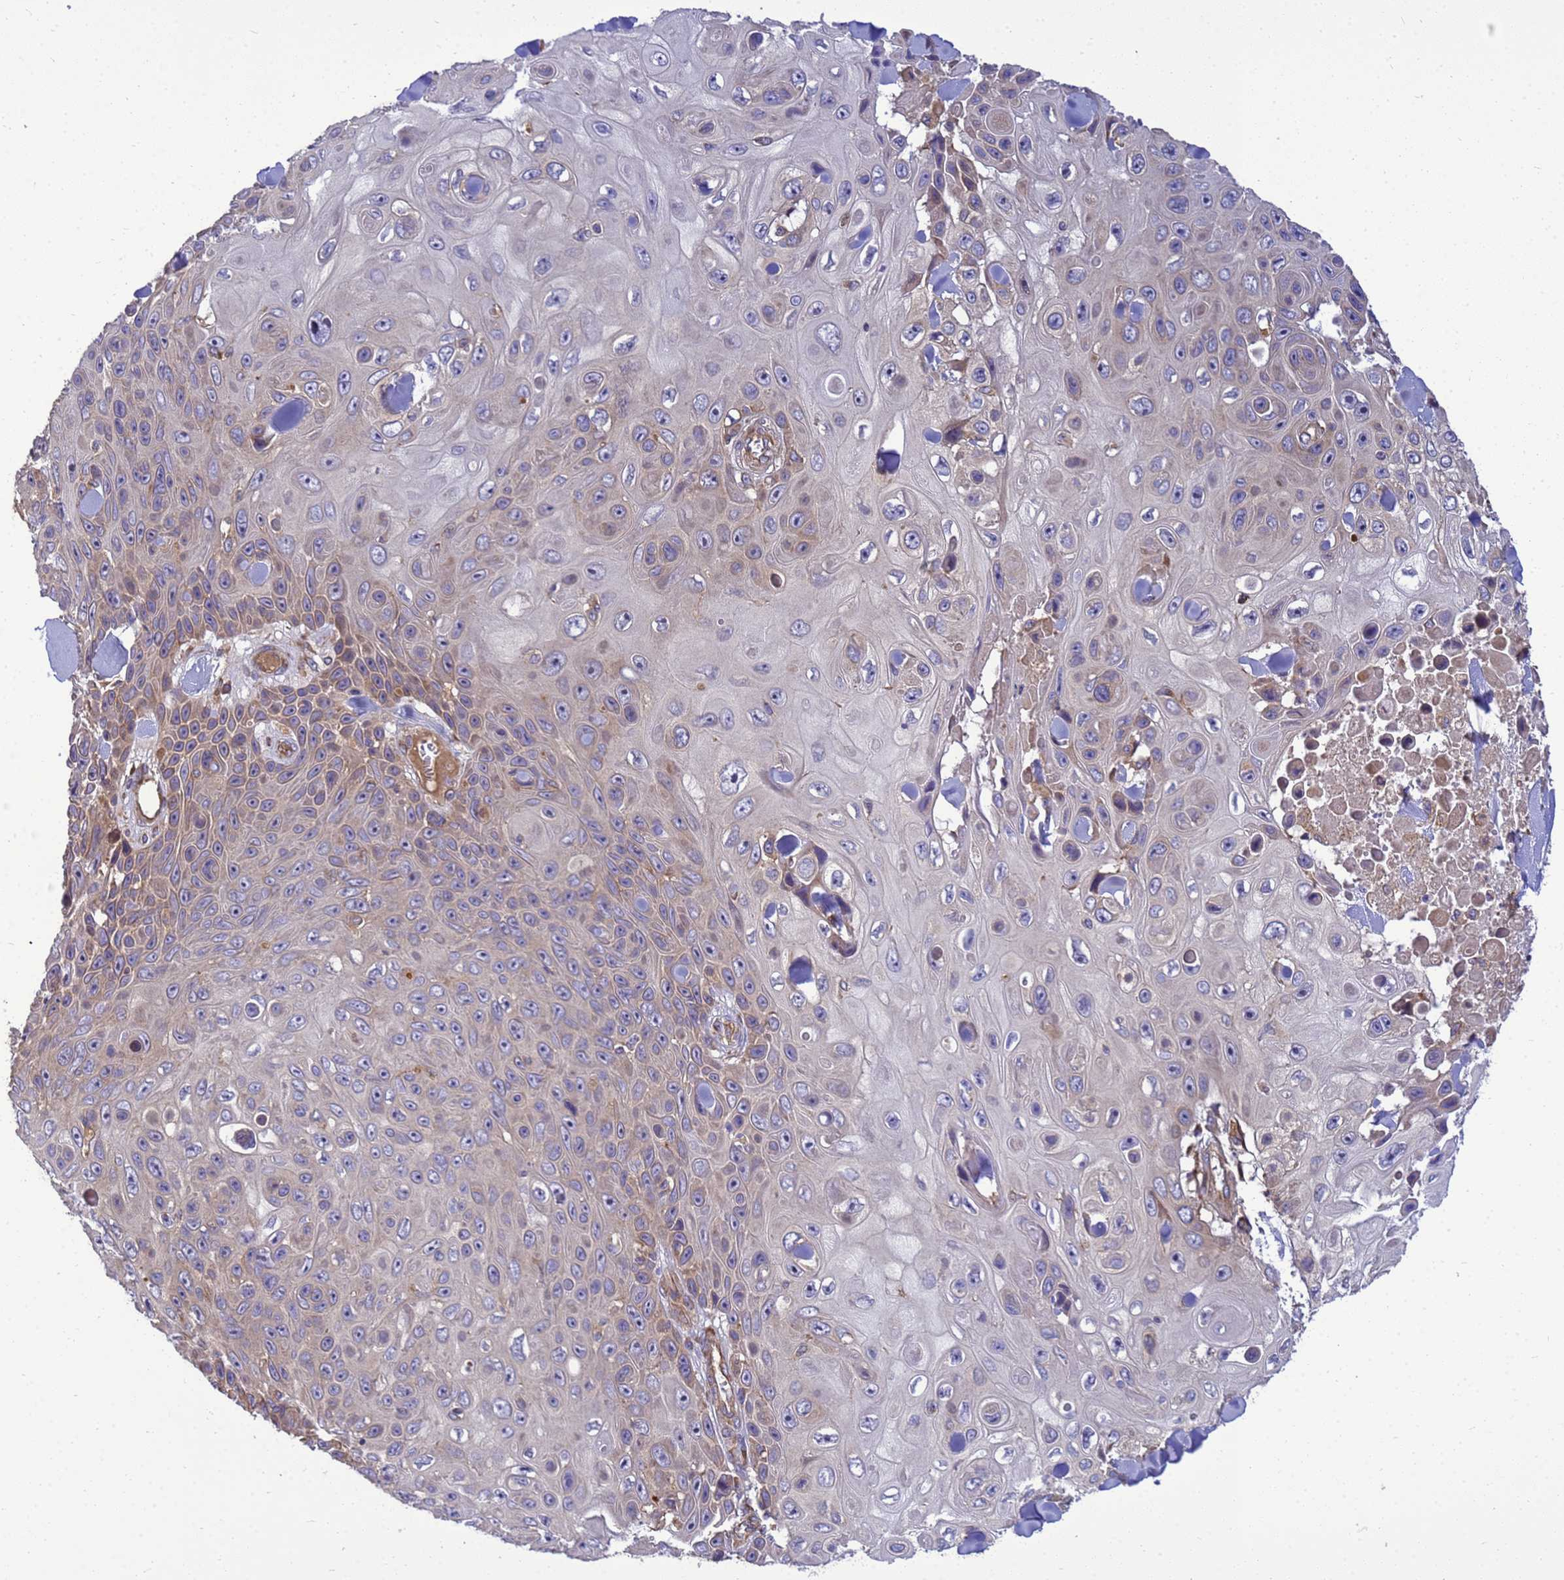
{"staining": {"intensity": "weak", "quantity": "25%-75%", "location": "cytoplasmic/membranous"}, "tissue": "skin cancer", "cell_type": "Tumor cells", "image_type": "cancer", "snomed": [{"axis": "morphology", "description": "Squamous cell carcinoma, NOS"}, {"axis": "topography", "description": "Skin"}], "caption": "Immunohistochemical staining of human skin squamous cell carcinoma exhibits low levels of weak cytoplasmic/membranous positivity in approximately 25%-75% of tumor cells.", "gene": "BECN1", "patient": {"sex": "male", "age": 82}}